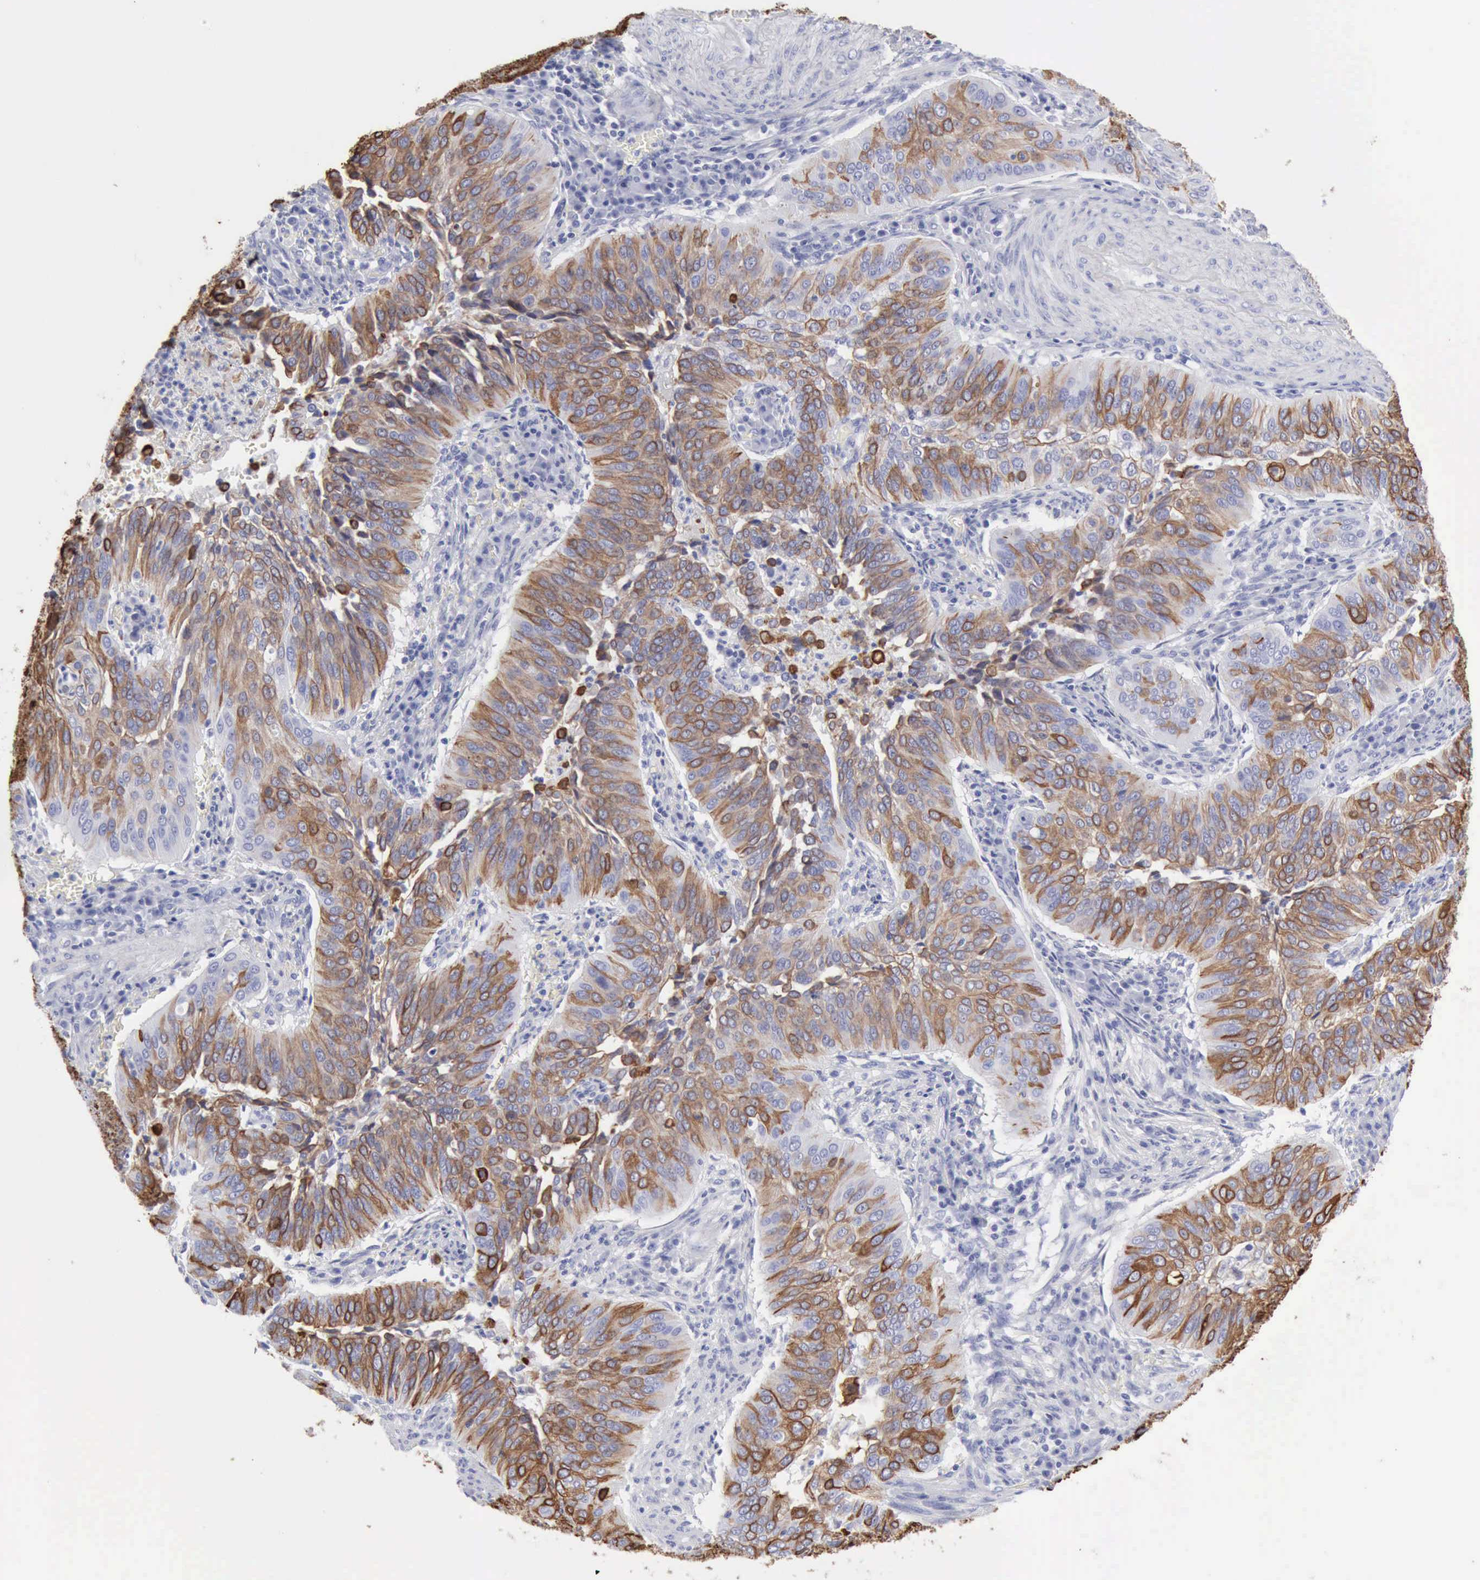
{"staining": {"intensity": "moderate", "quantity": ">75%", "location": "cytoplasmic/membranous"}, "tissue": "cervical cancer", "cell_type": "Tumor cells", "image_type": "cancer", "snomed": [{"axis": "morphology", "description": "Squamous cell carcinoma, NOS"}, {"axis": "topography", "description": "Cervix"}], "caption": "About >75% of tumor cells in human squamous cell carcinoma (cervical) show moderate cytoplasmic/membranous protein staining as visualized by brown immunohistochemical staining.", "gene": "KRT10", "patient": {"sex": "female", "age": 39}}